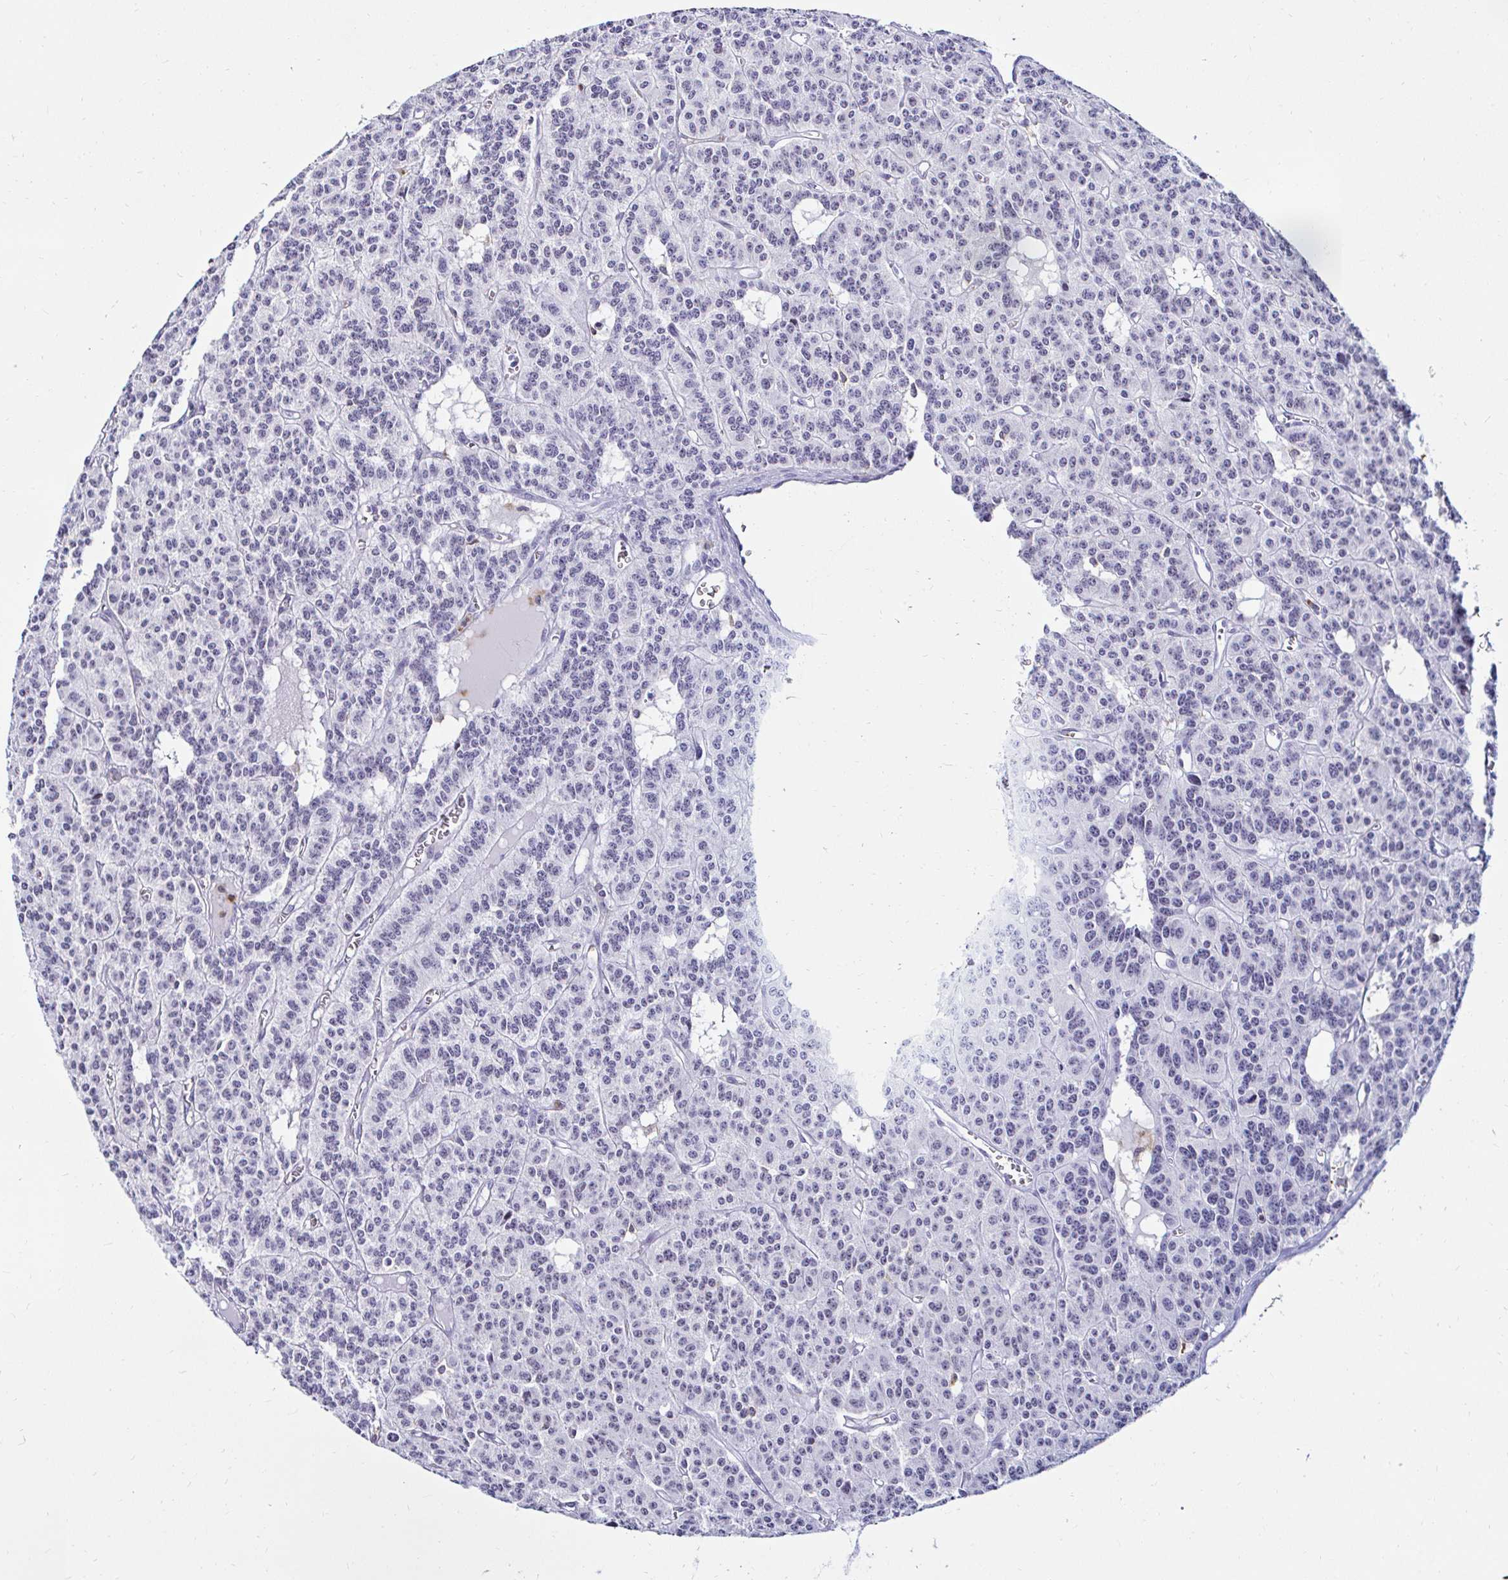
{"staining": {"intensity": "negative", "quantity": "none", "location": "none"}, "tissue": "carcinoid", "cell_type": "Tumor cells", "image_type": "cancer", "snomed": [{"axis": "morphology", "description": "Carcinoid, malignant, NOS"}, {"axis": "topography", "description": "Lung"}], "caption": "Carcinoid was stained to show a protein in brown. There is no significant staining in tumor cells. The staining is performed using DAB brown chromogen with nuclei counter-stained in using hematoxylin.", "gene": "CYBB", "patient": {"sex": "female", "age": 71}}